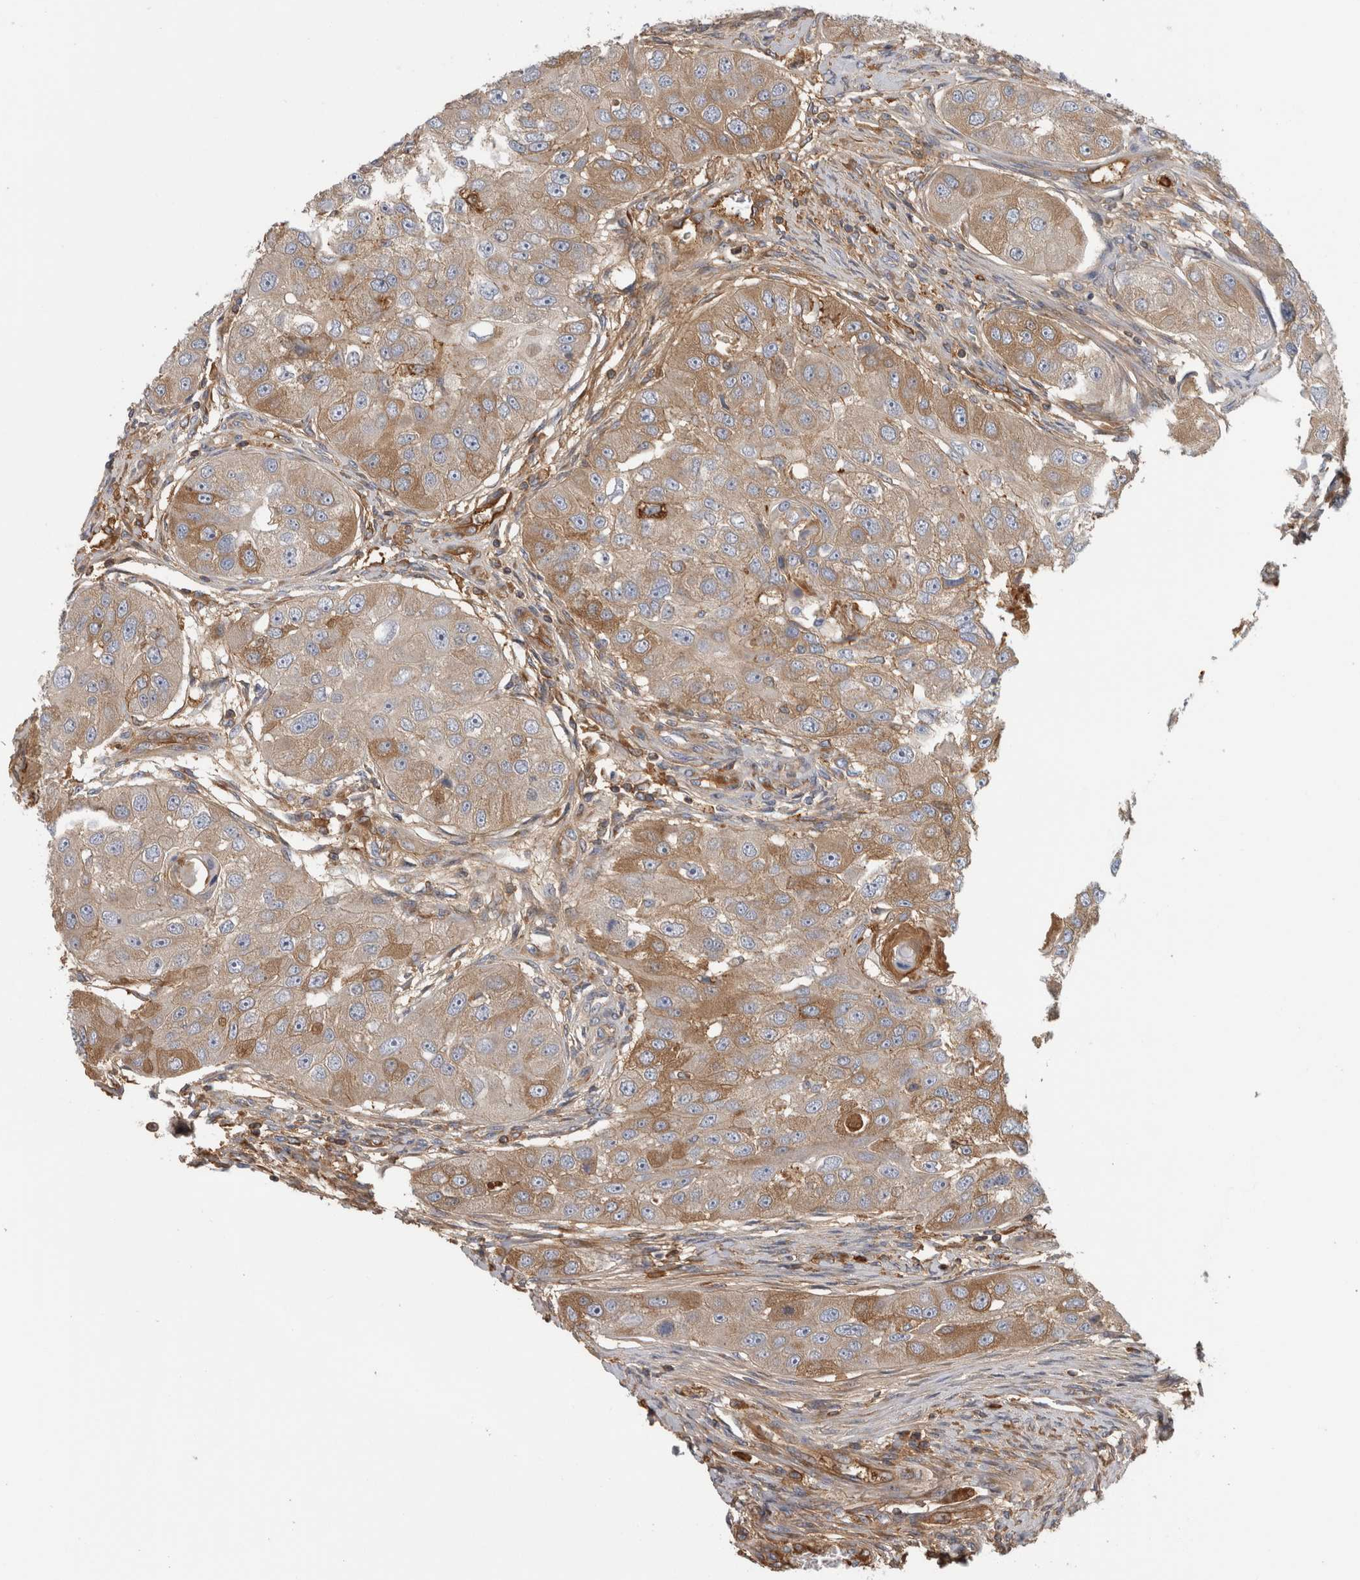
{"staining": {"intensity": "moderate", "quantity": ">75%", "location": "cytoplasmic/membranous"}, "tissue": "head and neck cancer", "cell_type": "Tumor cells", "image_type": "cancer", "snomed": [{"axis": "morphology", "description": "Normal tissue, NOS"}, {"axis": "morphology", "description": "Squamous cell carcinoma, NOS"}, {"axis": "topography", "description": "Skeletal muscle"}, {"axis": "topography", "description": "Head-Neck"}], "caption": "The histopathology image shows a brown stain indicating the presence of a protein in the cytoplasmic/membranous of tumor cells in head and neck squamous cell carcinoma. (Brightfield microscopy of DAB IHC at high magnification).", "gene": "TBCE", "patient": {"sex": "male", "age": 51}}